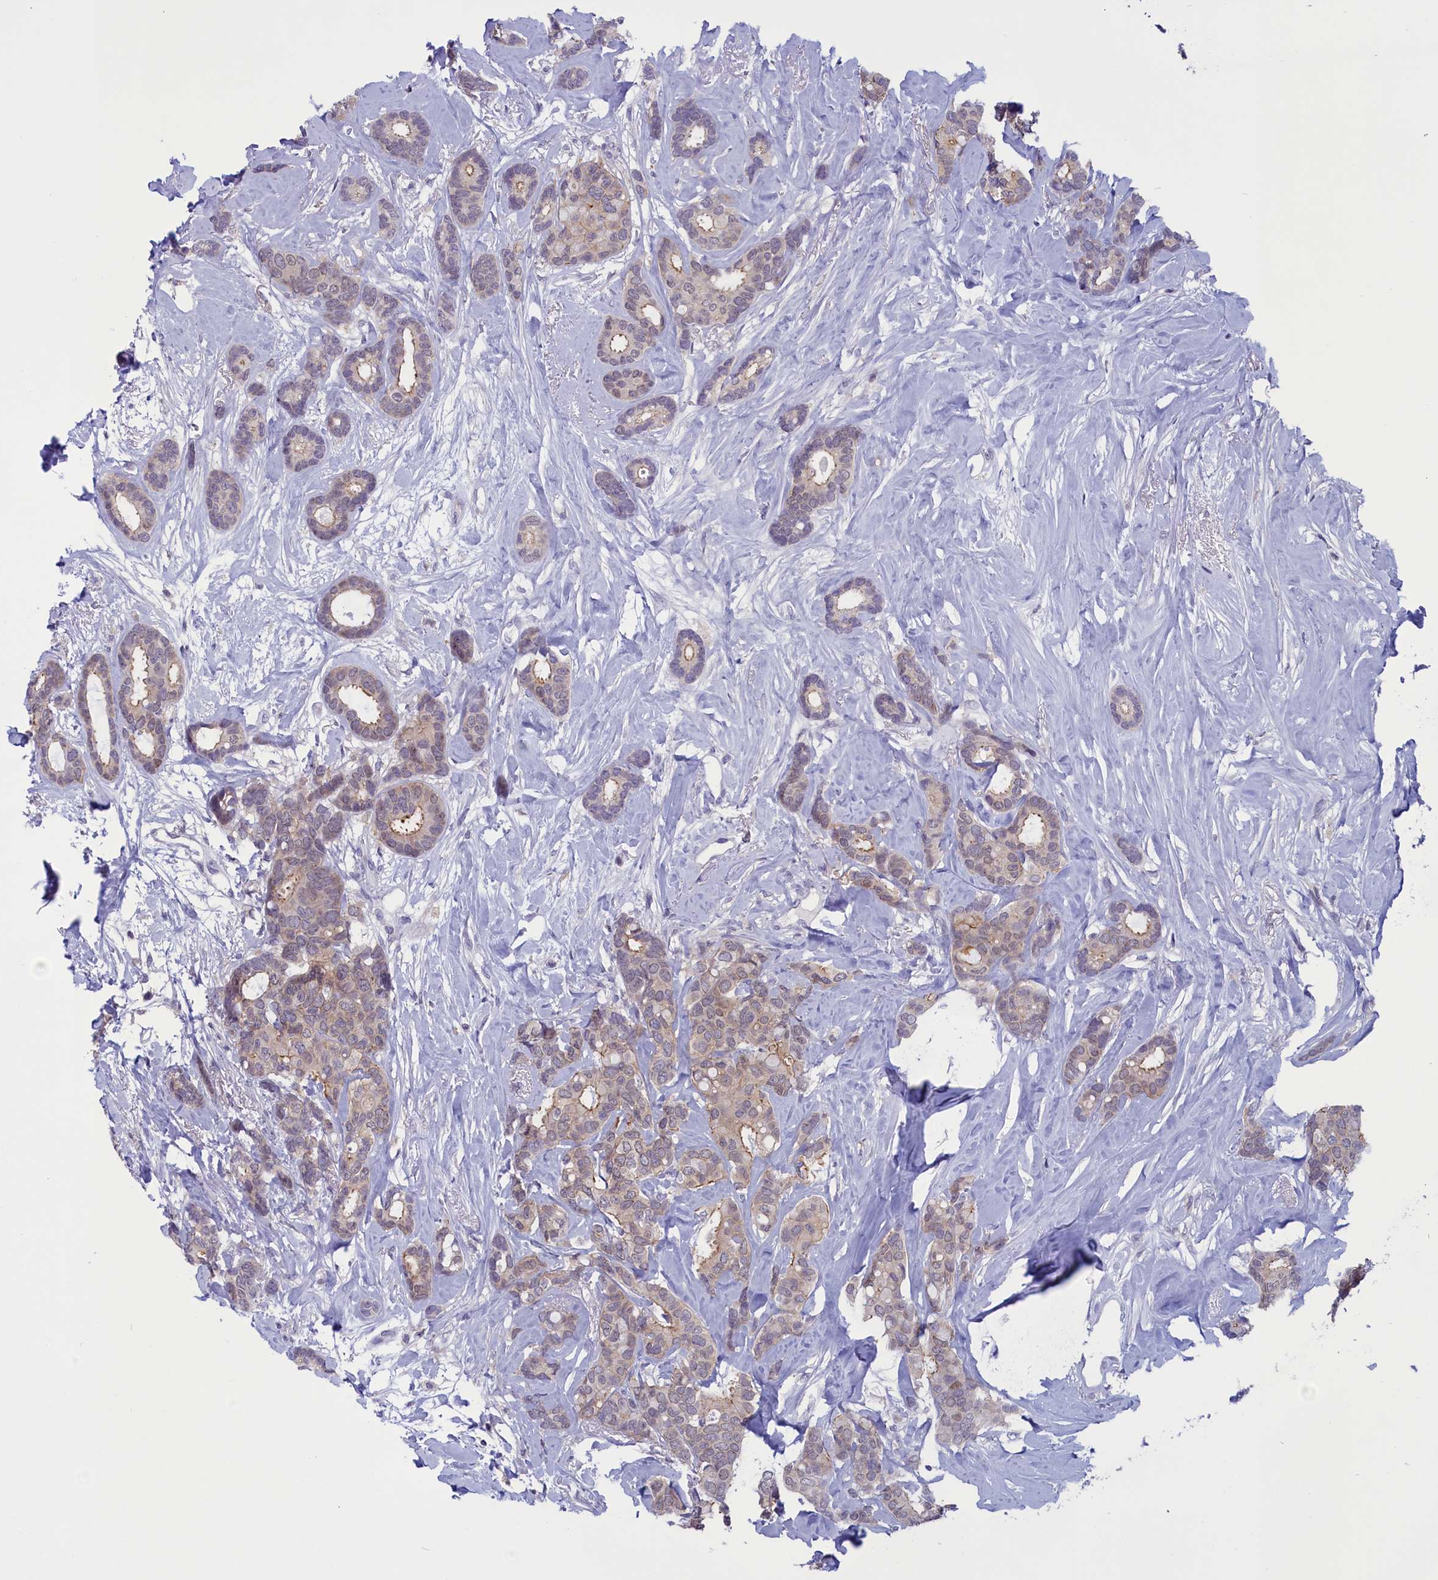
{"staining": {"intensity": "weak", "quantity": "25%-75%", "location": "cytoplasmic/membranous"}, "tissue": "breast cancer", "cell_type": "Tumor cells", "image_type": "cancer", "snomed": [{"axis": "morphology", "description": "Duct carcinoma"}, {"axis": "topography", "description": "Breast"}], "caption": "A histopathology image of breast invasive ductal carcinoma stained for a protein shows weak cytoplasmic/membranous brown staining in tumor cells.", "gene": "CORO2A", "patient": {"sex": "female", "age": 87}}